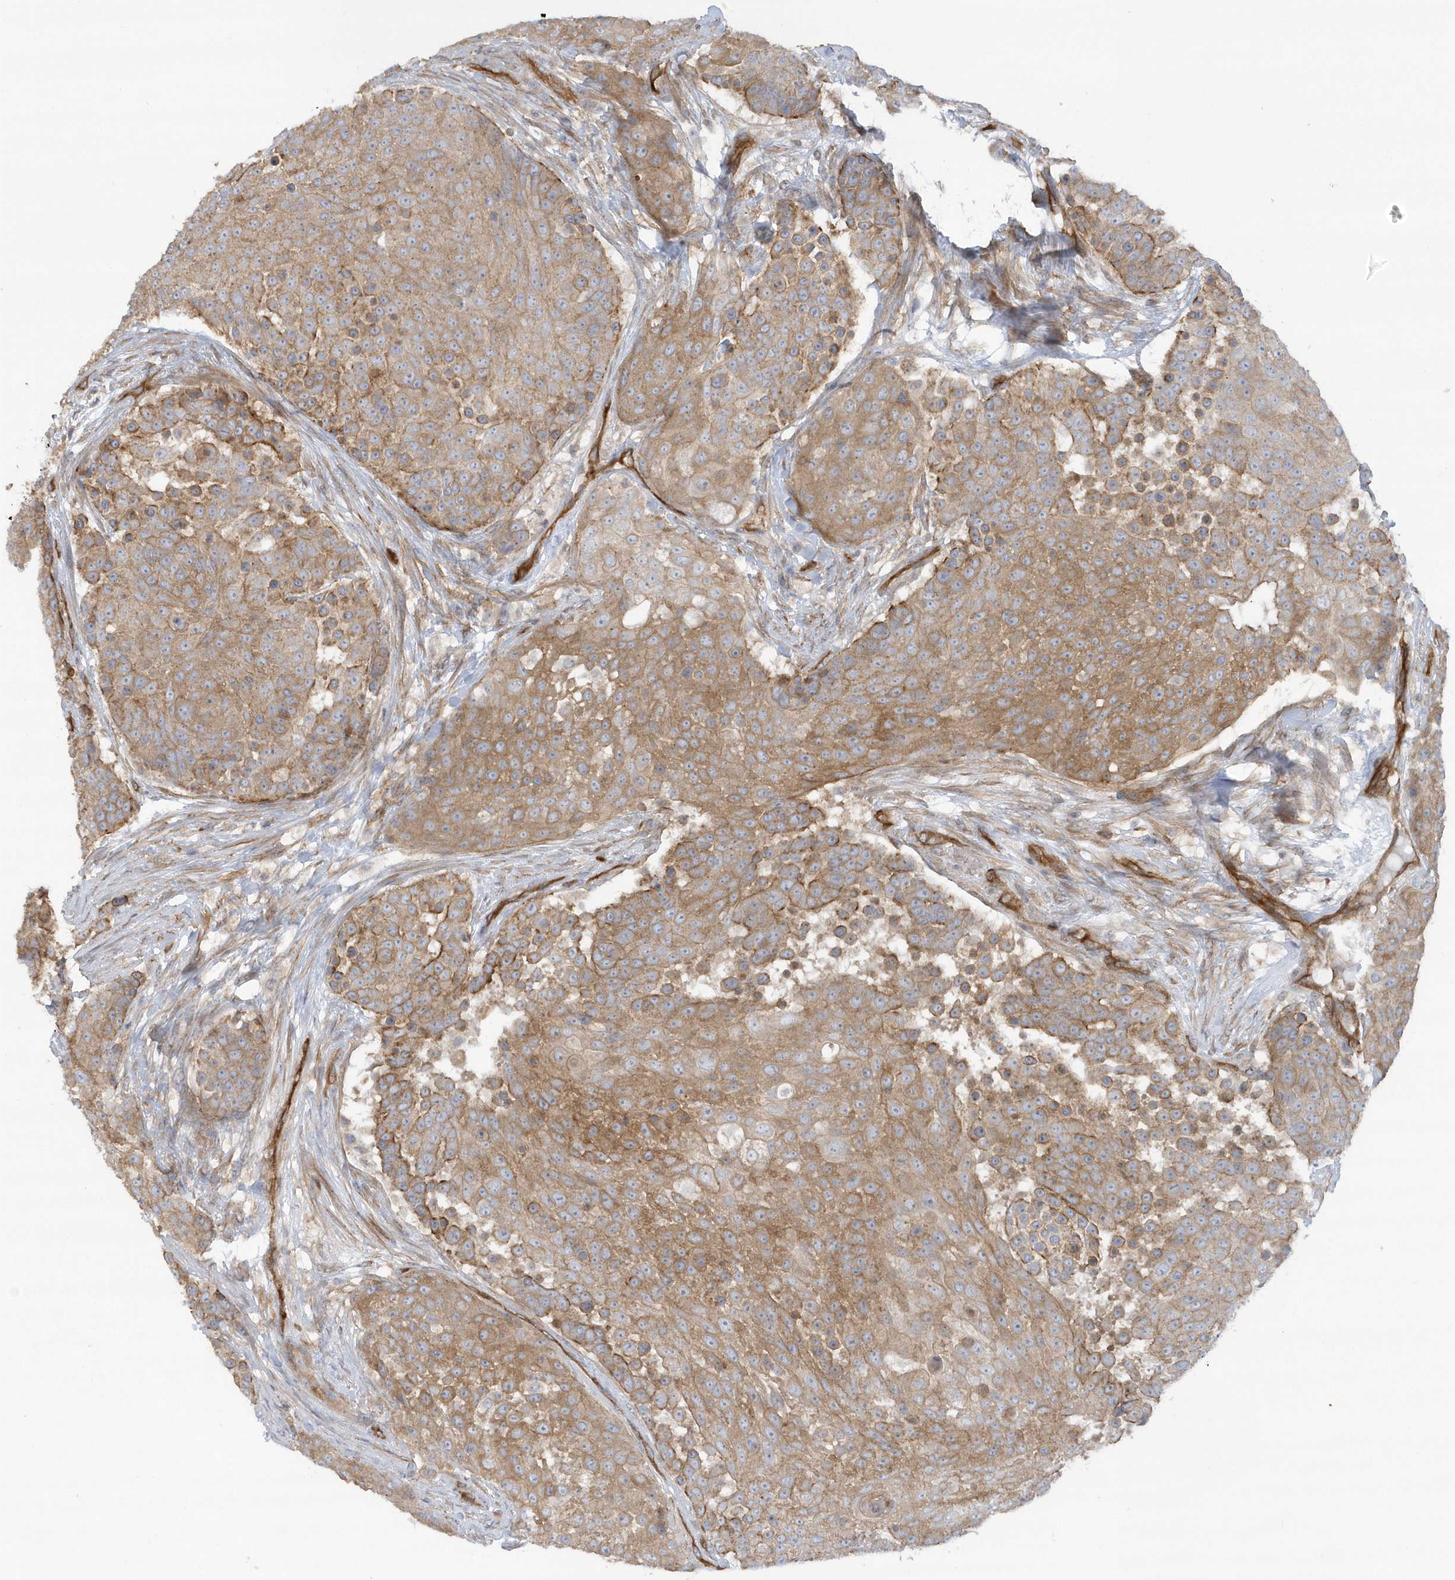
{"staining": {"intensity": "moderate", "quantity": ">75%", "location": "cytoplasmic/membranous"}, "tissue": "urothelial cancer", "cell_type": "Tumor cells", "image_type": "cancer", "snomed": [{"axis": "morphology", "description": "Urothelial carcinoma, High grade"}, {"axis": "topography", "description": "Urinary bladder"}], "caption": "Immunohistochemistry (IHC) image of neoplastic tissue: urothelial cancer stained using IHC demonstrates medium levels of moderate protein expression localized specifically in the cytoplasmic/membranous of tumor cells, appearing as a cytoplasmic/membranous brown color.", "gene": "RAI14", "patient": {"sex": "female", "age": 63}}